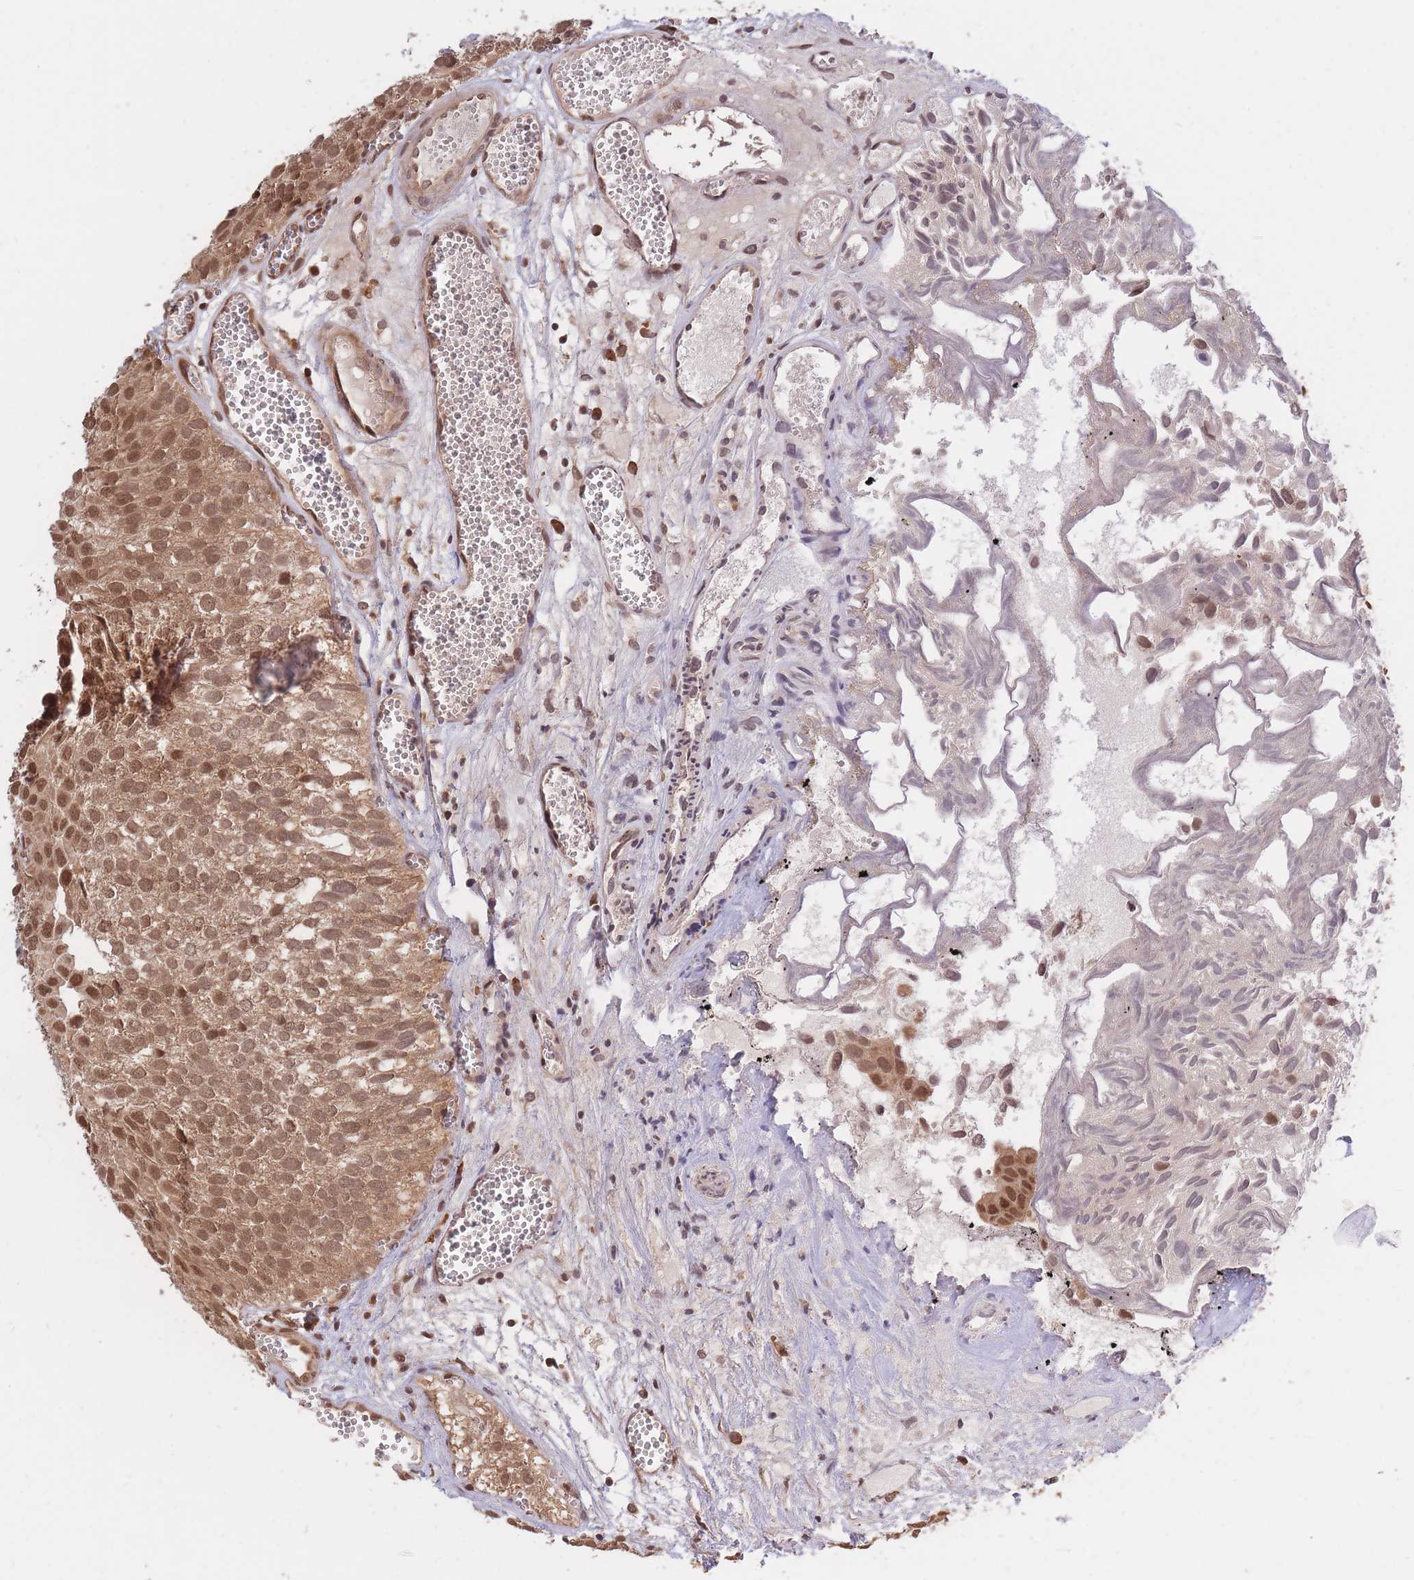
{"staining": {"intensity": "strong", "quantity": ">75%", "location": "cytoplasmic/membranous,nuclear"}, "tissue": "urothelial cancer", "cell_type": "Tumor cells", "image_type": "cancer", "snomed": [{"axis": "morphology", "description": "Urothelial carcinoma, Low grade"}, {"axis": "topography", "description": "Urinary bladder"}], "caption": "A histopathology image showing strong cytoplasmic/membranous and nuclear positivity in about >75% of tumor cells in urothelial cancer, as visualized by brown immunohistochemical staining.", "gene": "SRA1", "patient": {"sex": "male", "age": 88}}